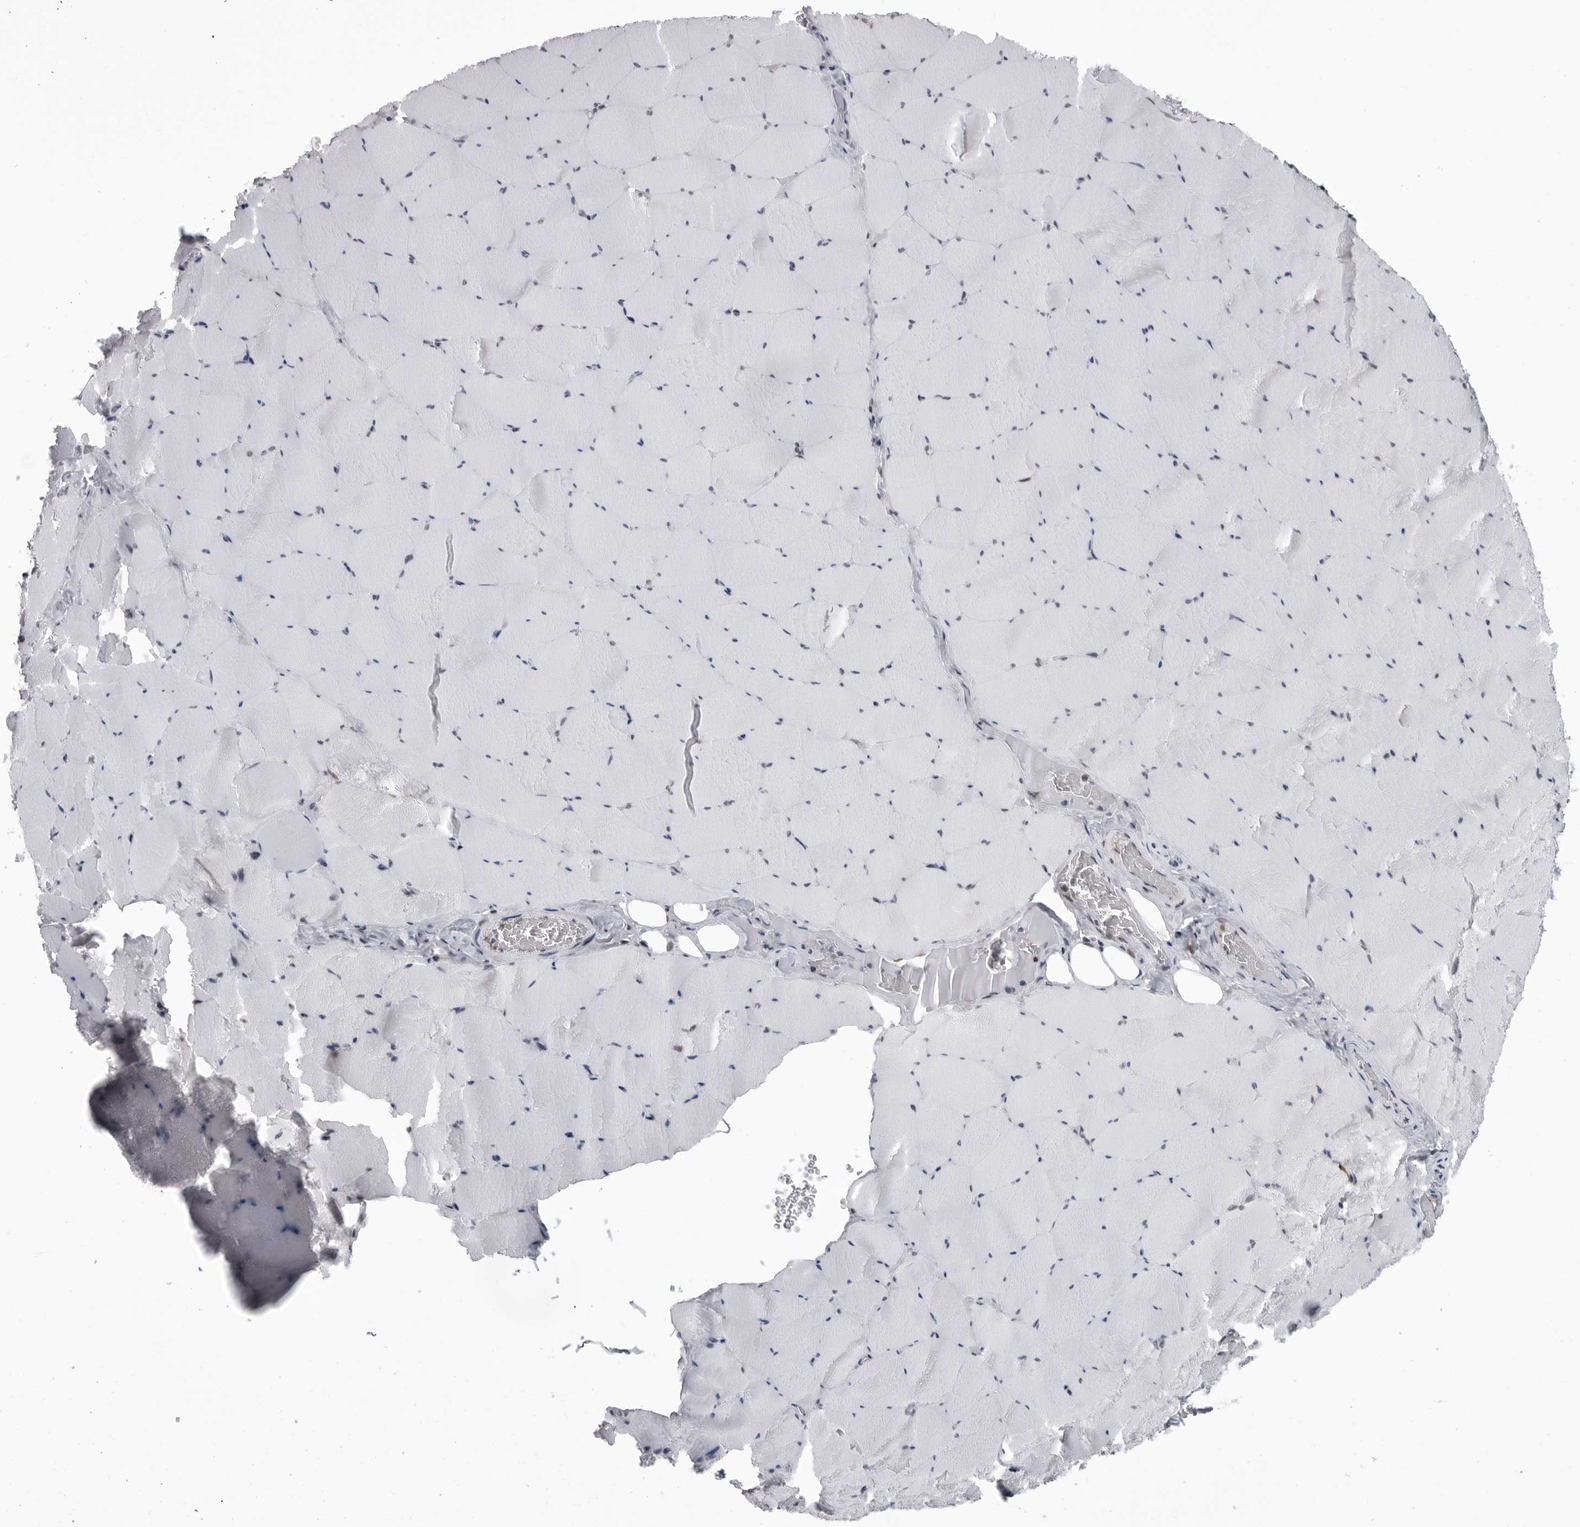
{"staining": {"intensity": "weak", "quantity": "<25%", "location": "nuclear"}, "tissue": "skeletal muscle", "cell_type": "Myocytes", "image_type": "normal", "snomed": [{"axis": "morphology", "description": "Normal tissue, NOS"}, {"axis": "topography", "description": "Skeletal muscle"}], "caption": "Immunohistochemical staining of benign skeletal muscle reveals no significant staining in myocytes.", "gene": "RNF26", "patient": {"sex": "male", "age": 62}}